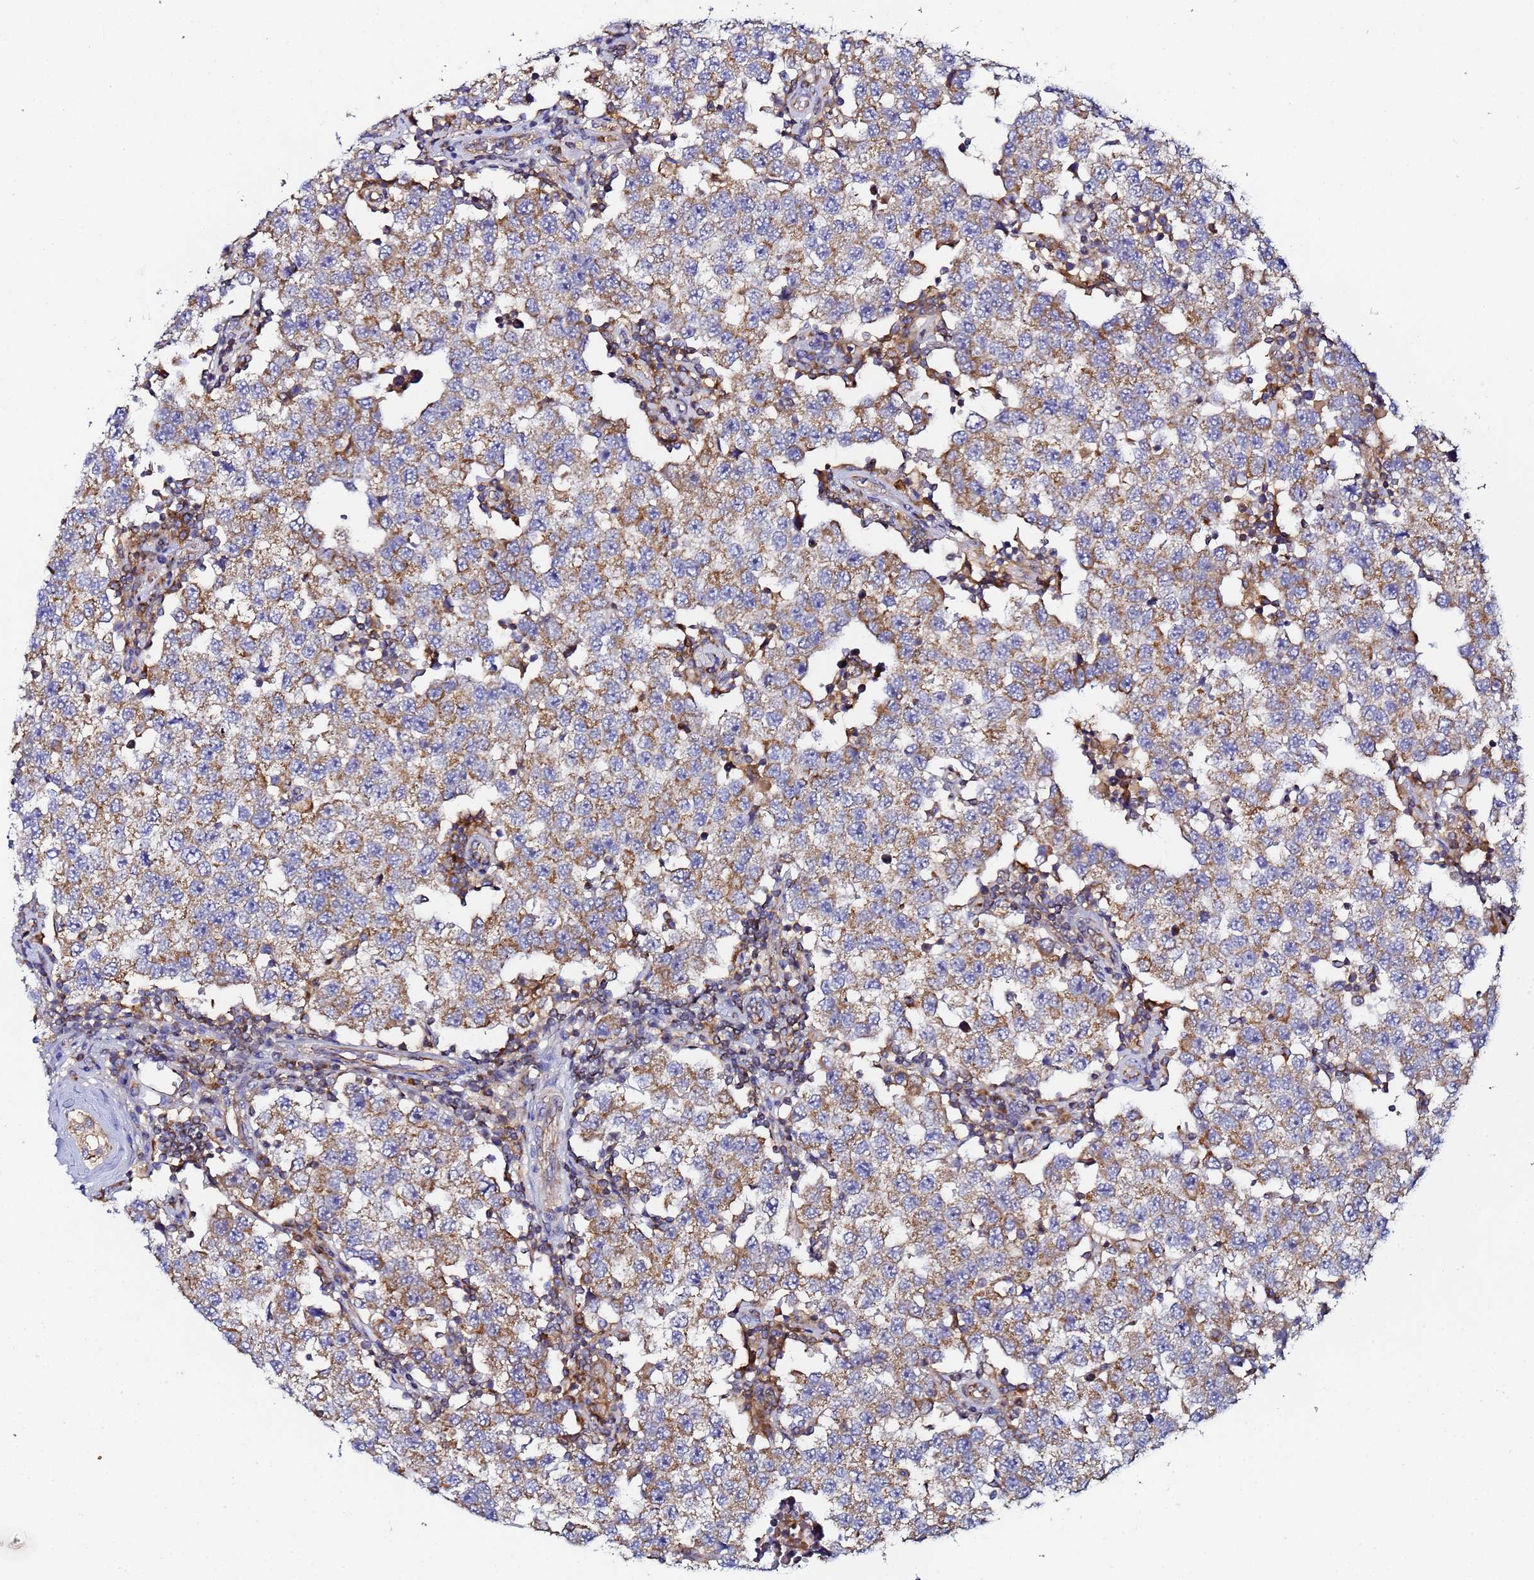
{"staining": {"intensity": "moderate", "quantity": ">75%", "location": "cytoplasmic/membranous"}, "tissue": "testis cancer", "cell_type": "Tumor cells", "image_type": "cancer", "snomed": [{"axis": "morphology", "description": "Seminoma, NOS"}, {"axis": "topography", "description": "Testis"}], "caption": "A high-resolution image shows immunohistochemistry (IHC) staining of testis cancer (seminoma), which exhibits moderate cytoplasmic/membranous staining in approximately >75% of tumor cells. (DAB (3,3'-diaminobenzidine) IHC, brown staining for protein, blue staining for nuclei).", "gene": "CCDC127", "patient": {"sex": "male", "age": 34}}